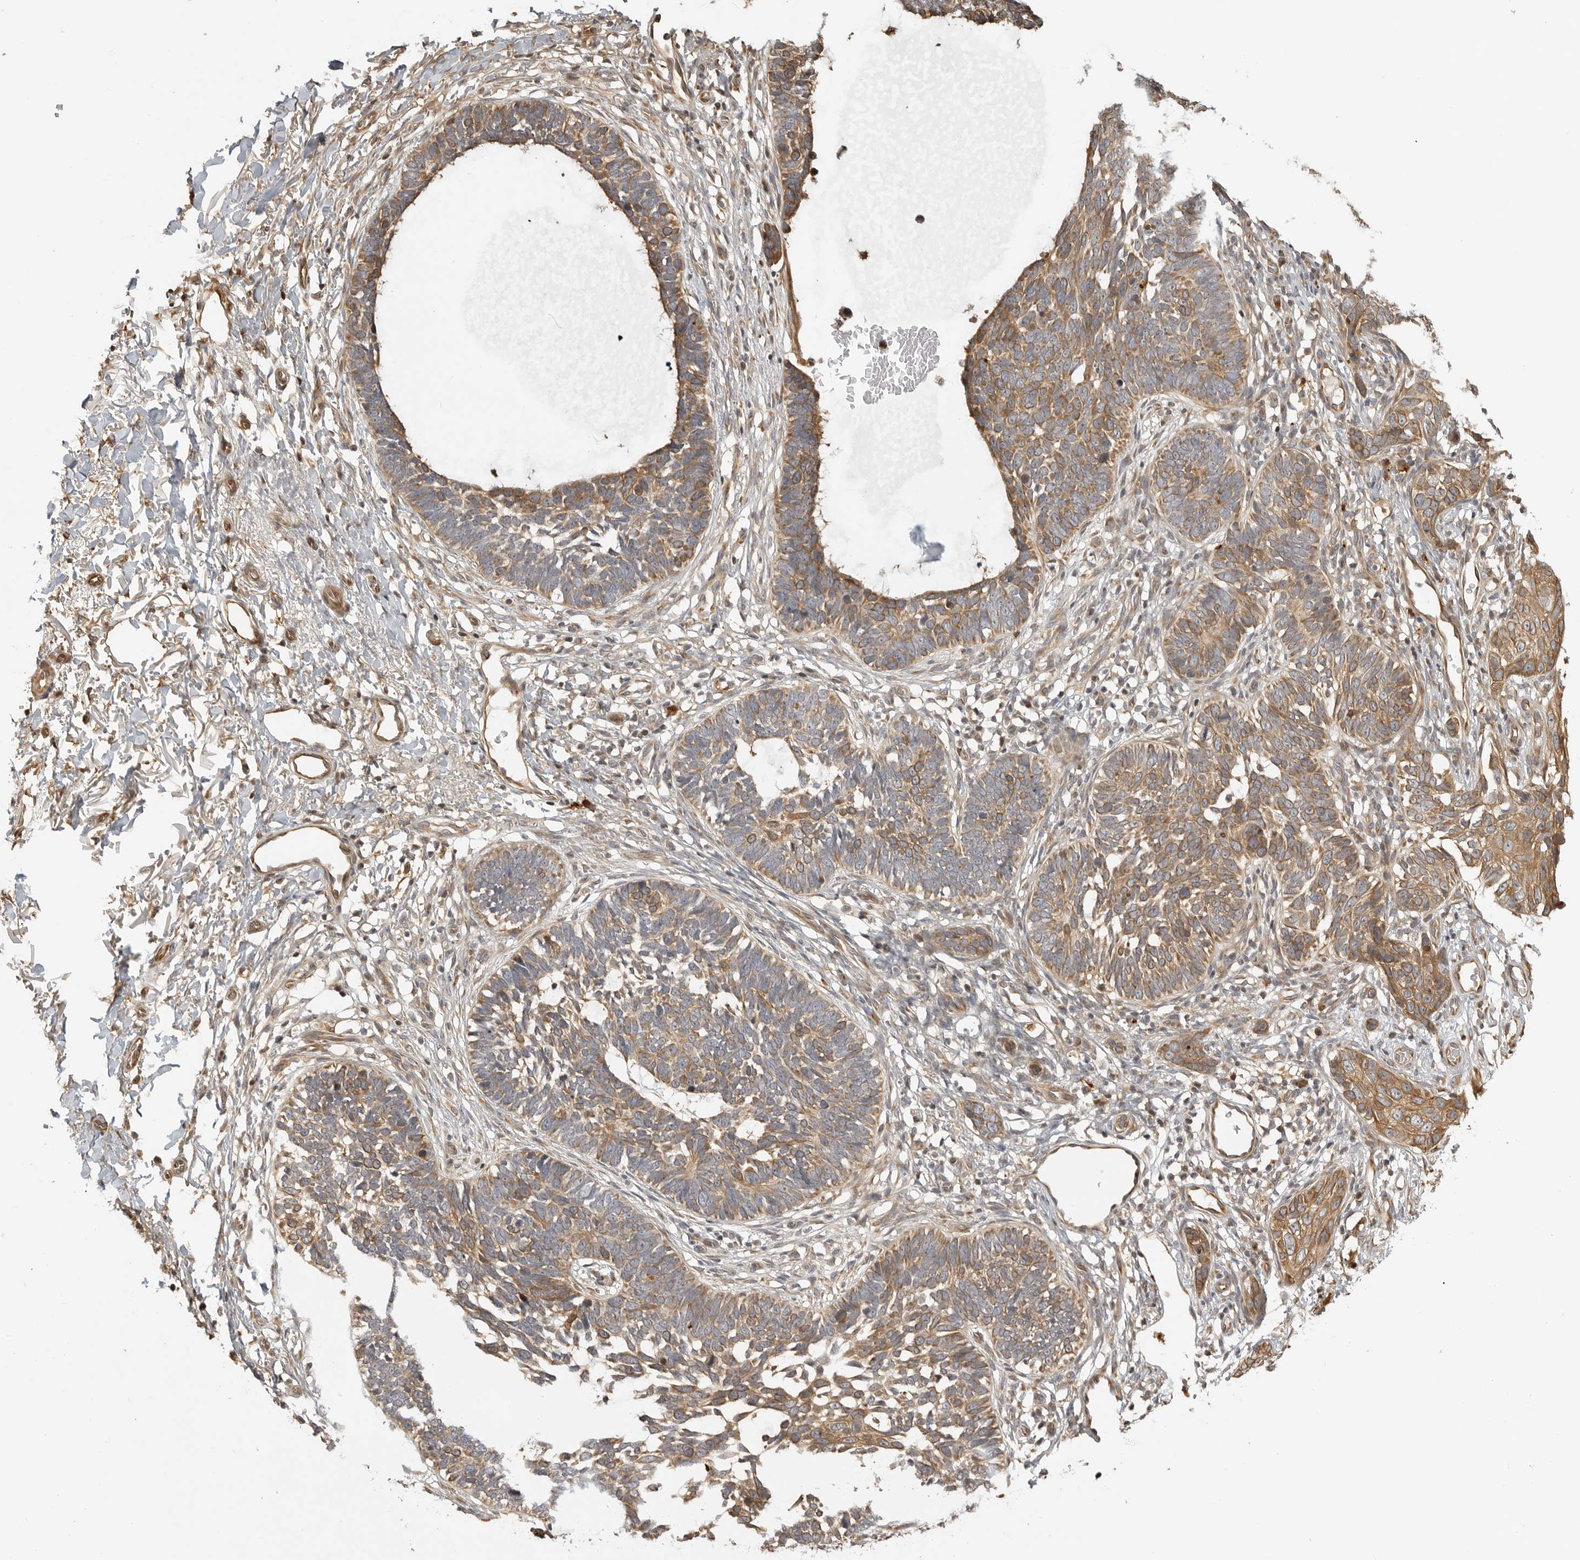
{"staining": {"intensity": "moderate", "quantity": ">75%", "location": "cytoplasmic/membranous"}, "tissue": "skin cancer", "cell_type": "Tumor cells", "image_type": "cancer", "snomed": [{"axis": "morphology", "description": "Normal tissue, NOS"}, {"axis": "morphology", "description": "Basal cell carcinoma"}, {"axis": "topography", "description": "Skin"}], "caption": "A brown stain labels moderate cytoplasmic/membranous expression of a protein in human skin basal cell carcinoma tumor cells. The staining is performed using DAB brown chromogen to label protein expression. The nuclei are counter-stained blue using hematoxylin.", "gene": "IDO1", "patient": {"sex": "male", "age": 77}}